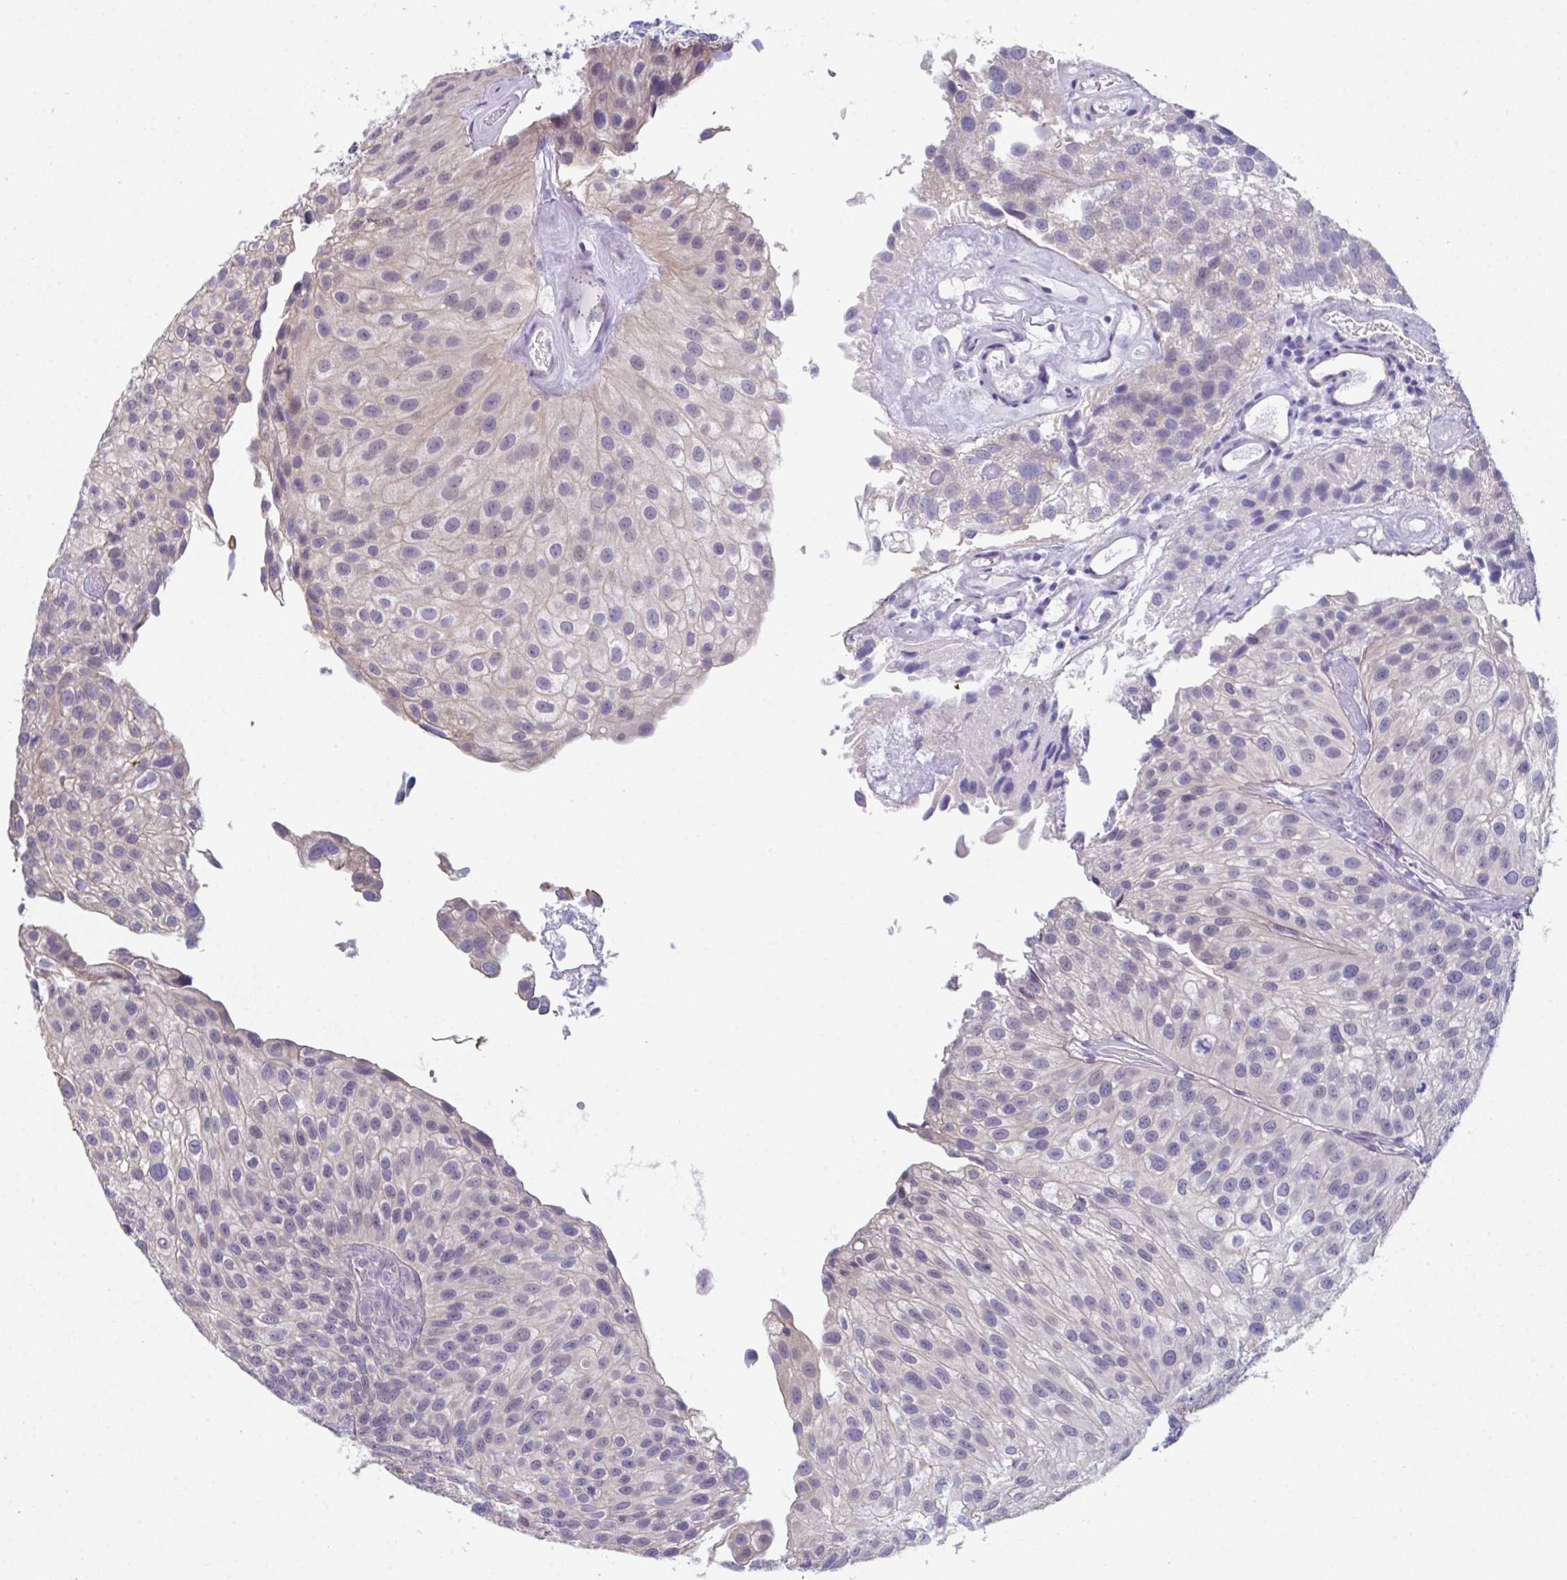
{"staining": {"intensity": "negative", "quantity": "none", "location": "none"}, "tissue": "urothelial cancer", "cell_type": "Tumor cells", "image_type": "cancer", "snomed": [{"axis": "morphology", "description": "Urothelial carcinoma, NOS"}, {"axis": "topography", "description": "Urinary bladder"}], "caption": "This is a micrograph of immunohistochemistry staining of urothelial cancer, which shows no positivity in tumor cells.", "gene": "ATP6V0D2", "patient": {"sex": "male", "age": 87}}